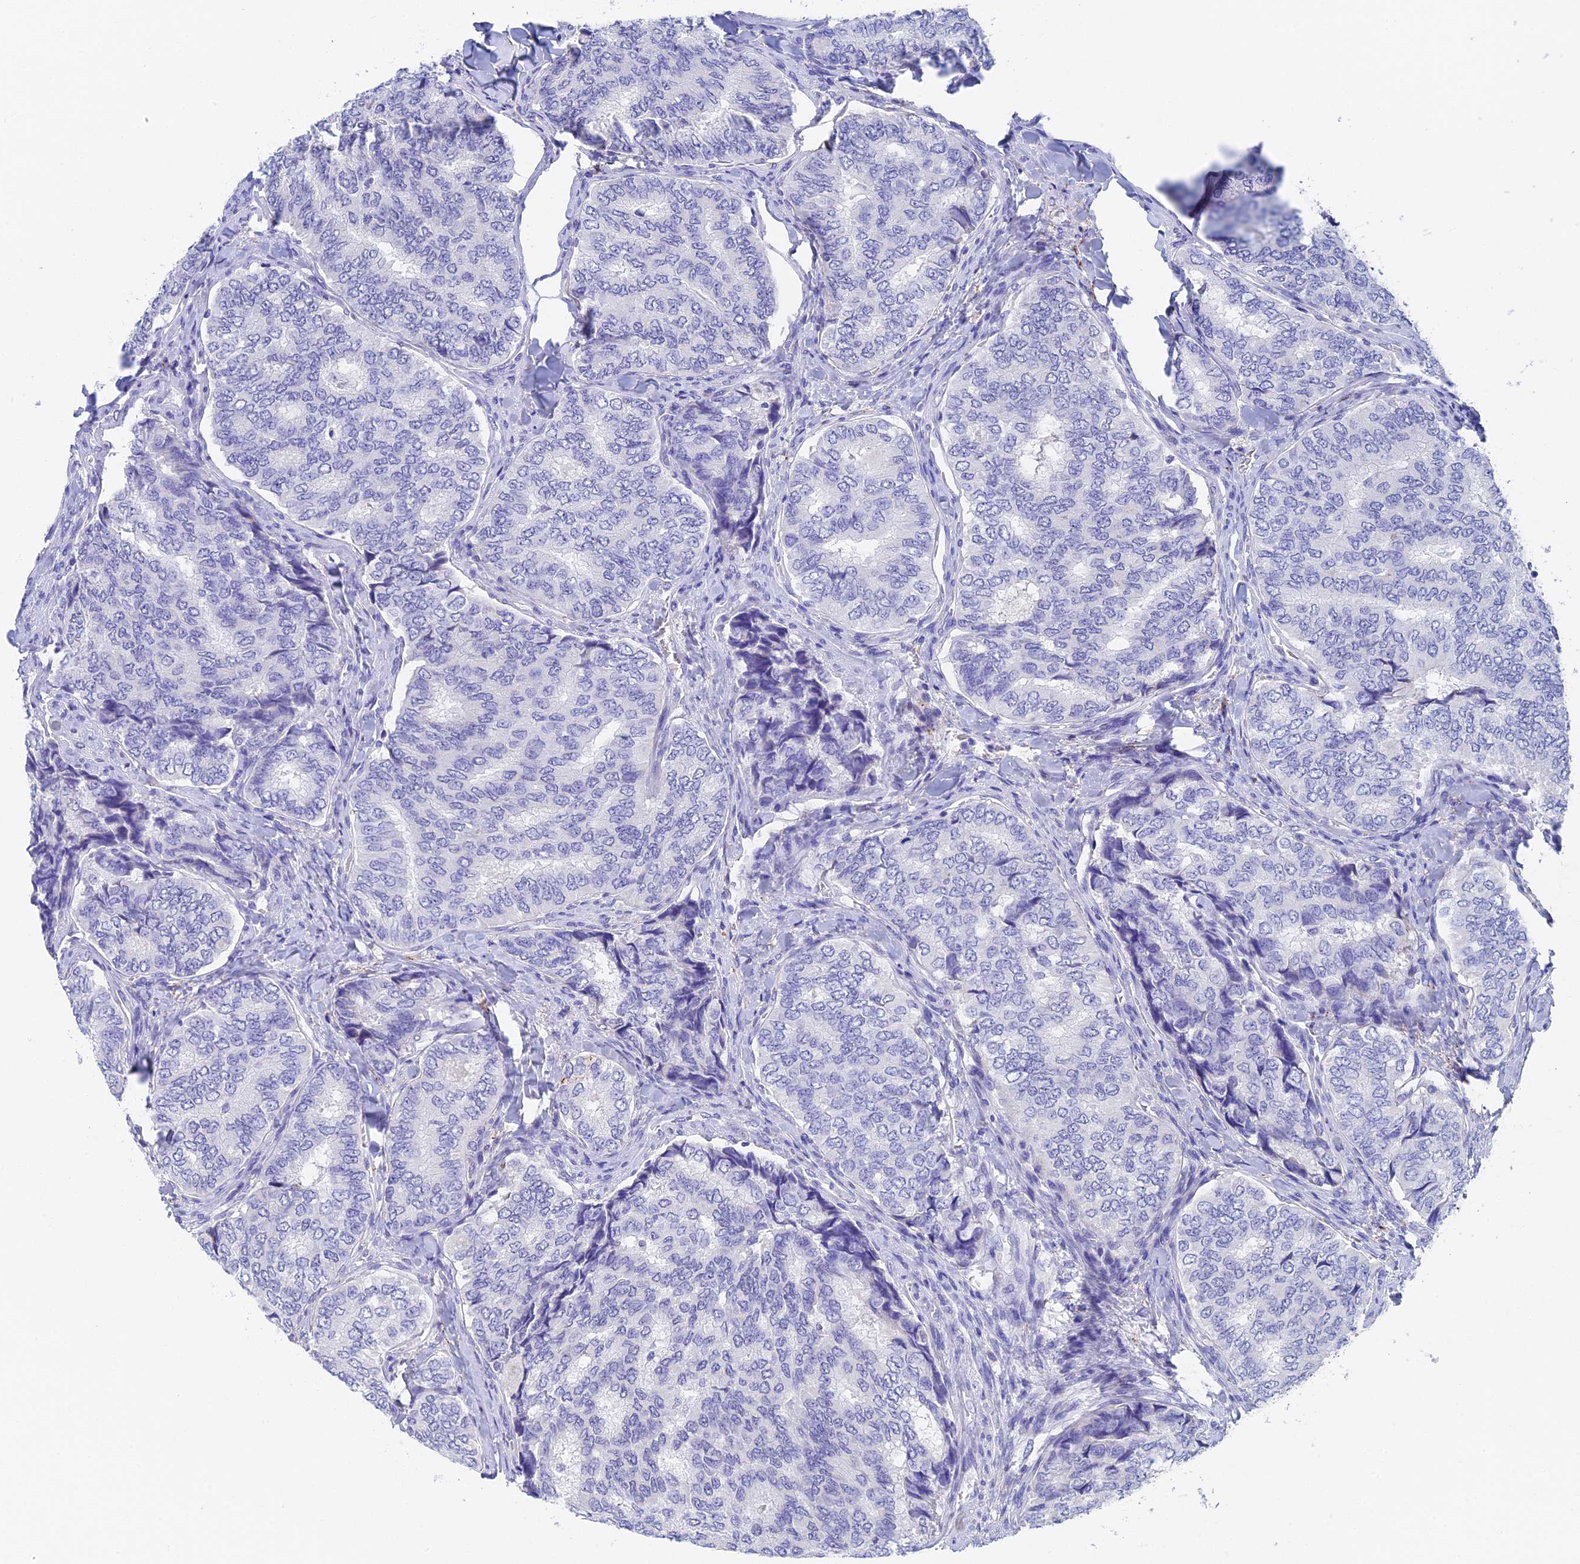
{"staining": {"intensity": "negative", "quantity": "none", "location": "none"}, "tissue": "thyroid cancer", "cell_type": "Tumor cells", "image_type": "cancer", "snomed": [{"axis": "morphology", "description": "Papillary adenocarcinoma, NOS"}, {"axis": "topography", "description": "Thyroid gland"}], "caption": "The micrograph displays no staining of tumor cells in thyroid cancer (papillary adenocarcinoma).", "gene": "ADAMTS13", "patient": {"sex": "female", "age": 35}}